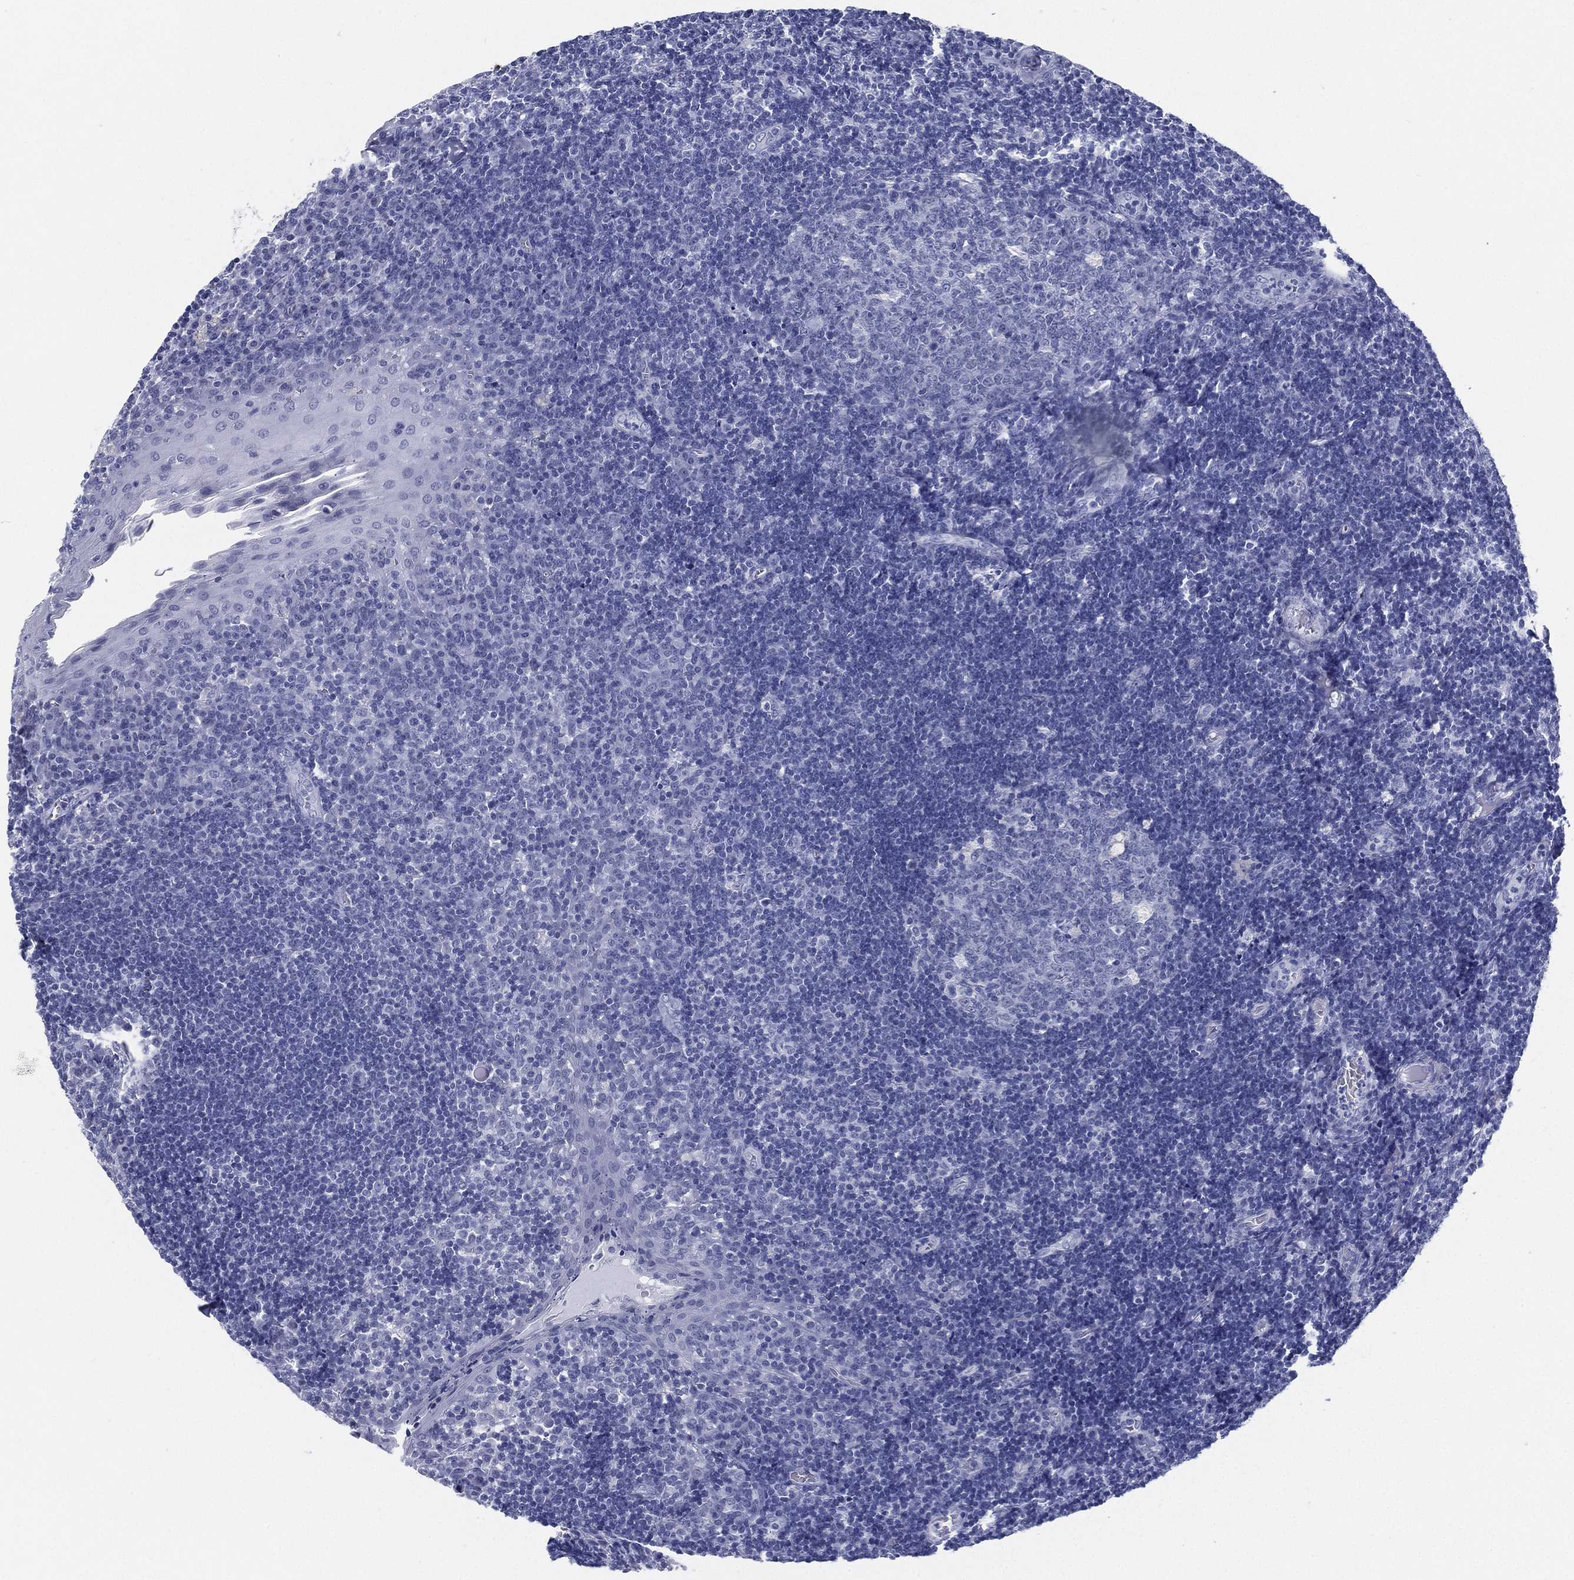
{"staining": {"intensity": "negative", "quantity": "none", "location": "none"}, "tissue": "tonsil", "cell_type": "Germinal center cells", "image_type": "normal", "snomed": [{"axis": "morphology", "description": "Normal tissue, NOS"}, {"axis": "topography", "description": "Tonsil"}], "caption": "Immunohistochemistry of unremarkable tonsil exhibits no staining in germinal center cells.", "gene": "ATP1B2", "patient": {"sex": "female", "age": 13}}